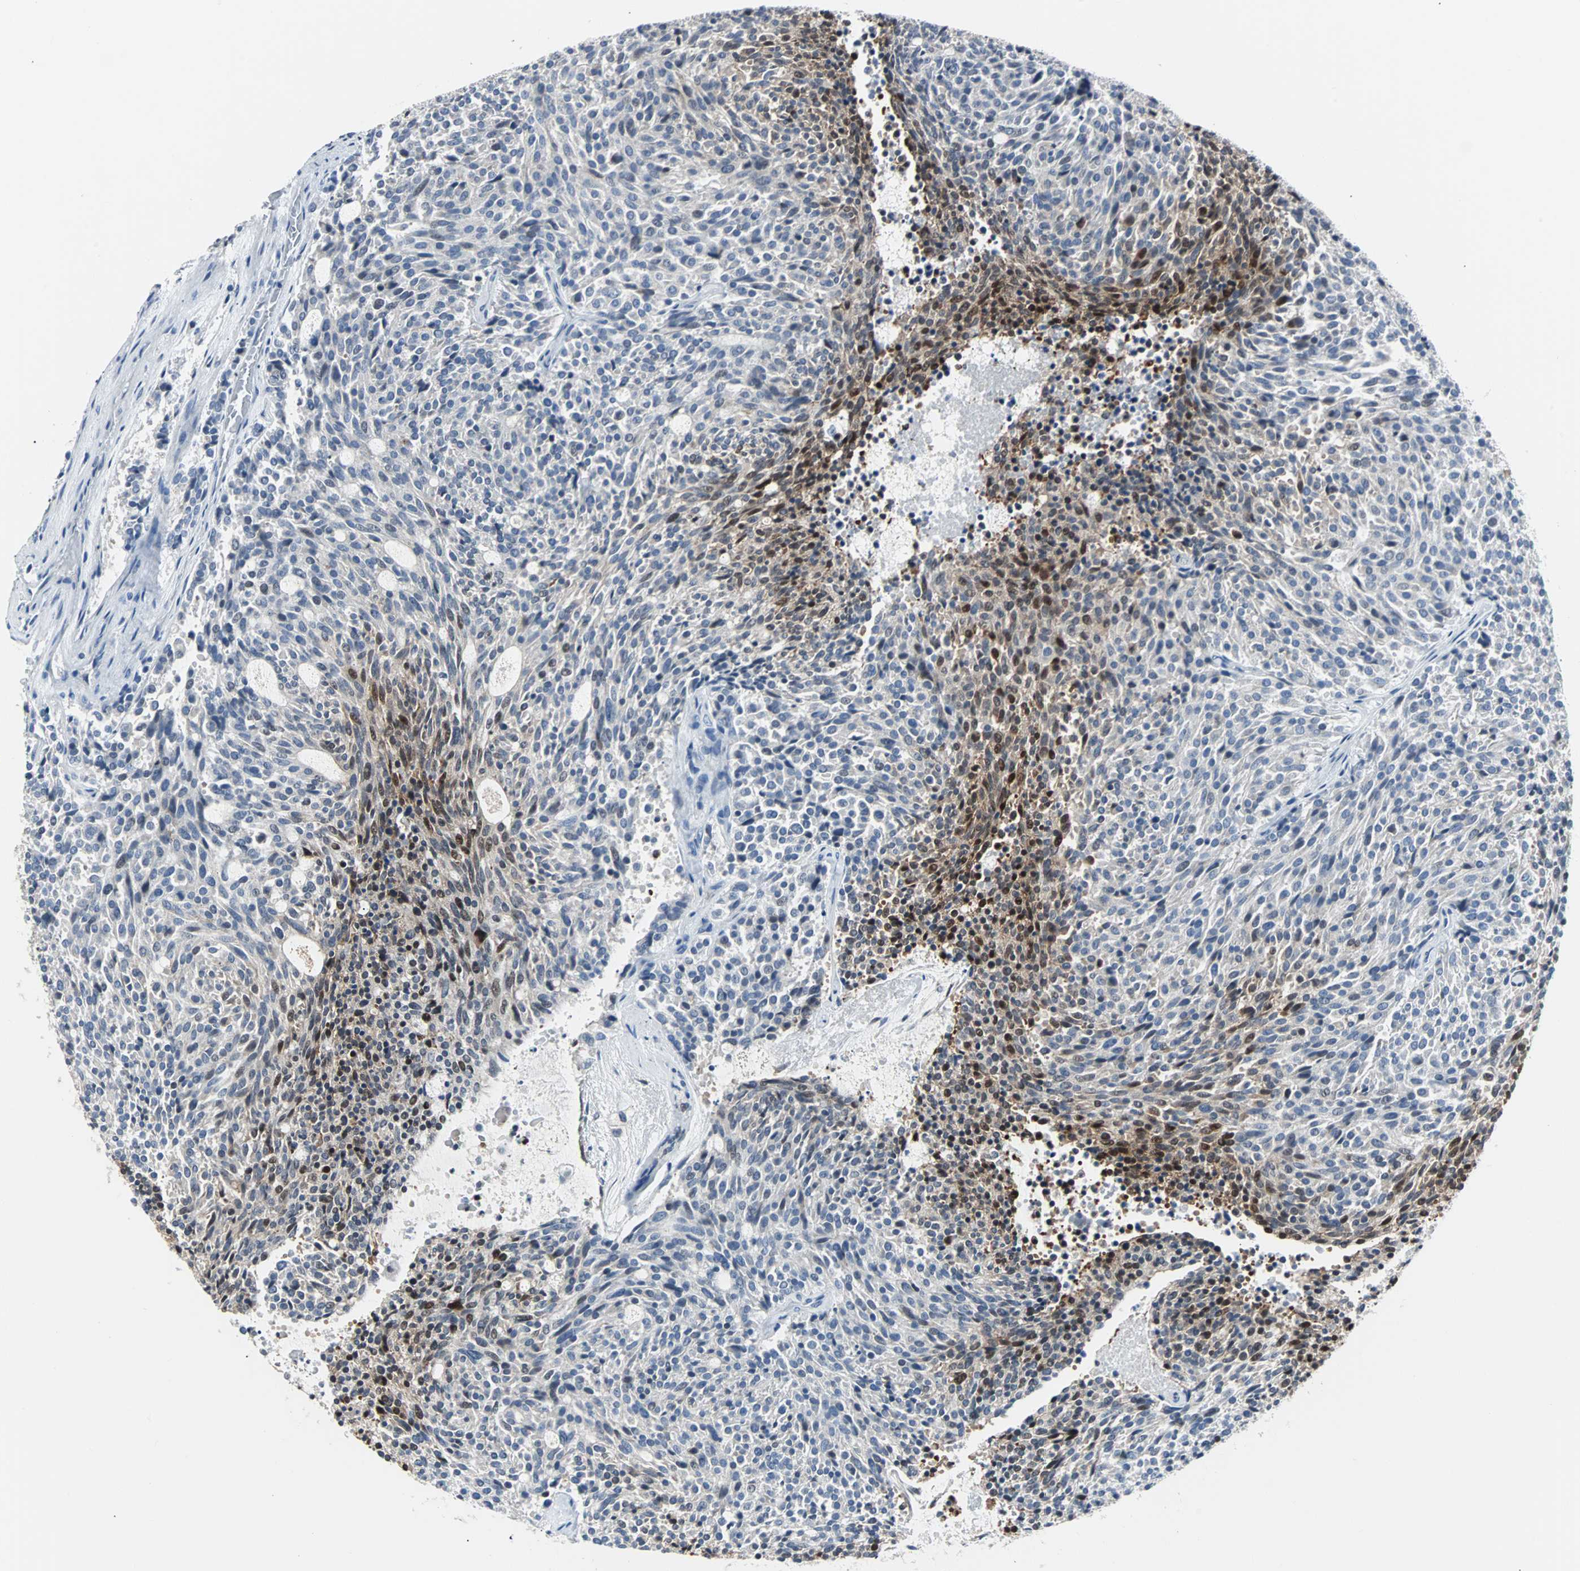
{"staining": {"intensity": "strong", "quantity": "<25%", "location": "nuclear"}, "tissue": "carcinoid", "cell_type": "Tumor cells", "image_type": "cancer", "snomed": [{"axis": "morphology", "description": "Carcinoid, malignant, NOS"}, {"axis": "topography", "description": "Pancreas"}], "caption": "This is a photomicrograph of immunohistochemistry (IHC) staining of carcinoid (malignant), which shows strong expression in the nuclear of tumor cells.", "gene": "SOX30", "patient": {"sex": "female", "age": 54}}